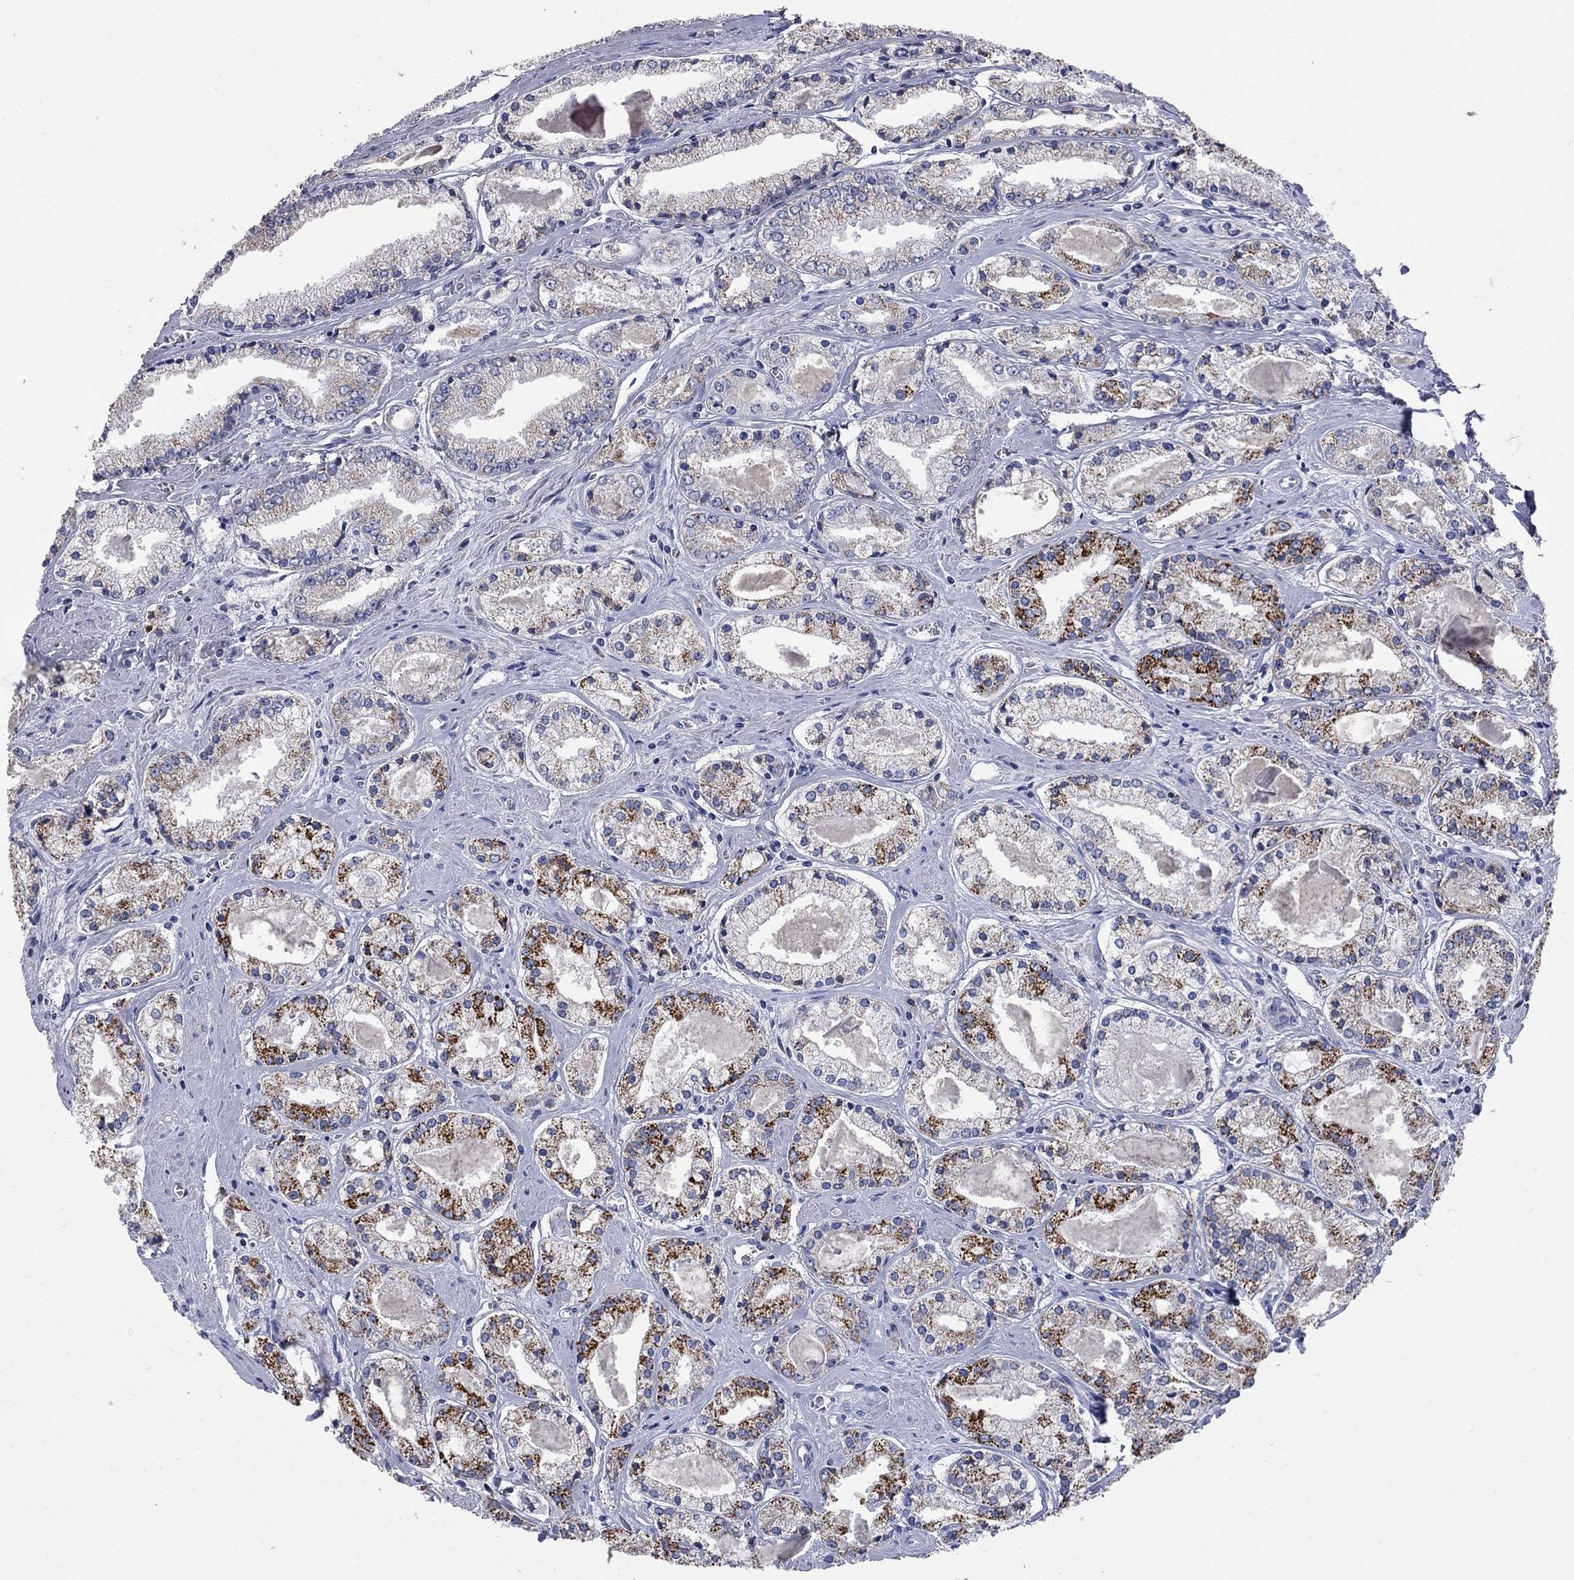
{"staining": {"intensity": "strong", "quantity": "<25%", "location": "cytoplasmic/membranous"}, "tissue": "prostate cancer", "cell_type": "Tumor cells", "image_type": "cancer", "snomed": [{"axis": "morphology", "description": "Adenocarcinoma, NOS"}, {"axis": "topography", "description": "Prostate"}], "caption": "Tumor cells demonstrate medium levels of strong cytoplasmic/membranous positivity in about <25% of cells in prostate cancer (adenocarcinoma). The protein of interest is shown in brown color, while the nuclei are stained blue.", "gene": "FAM221B", "patient": {"sex": "male", "age": 72}}